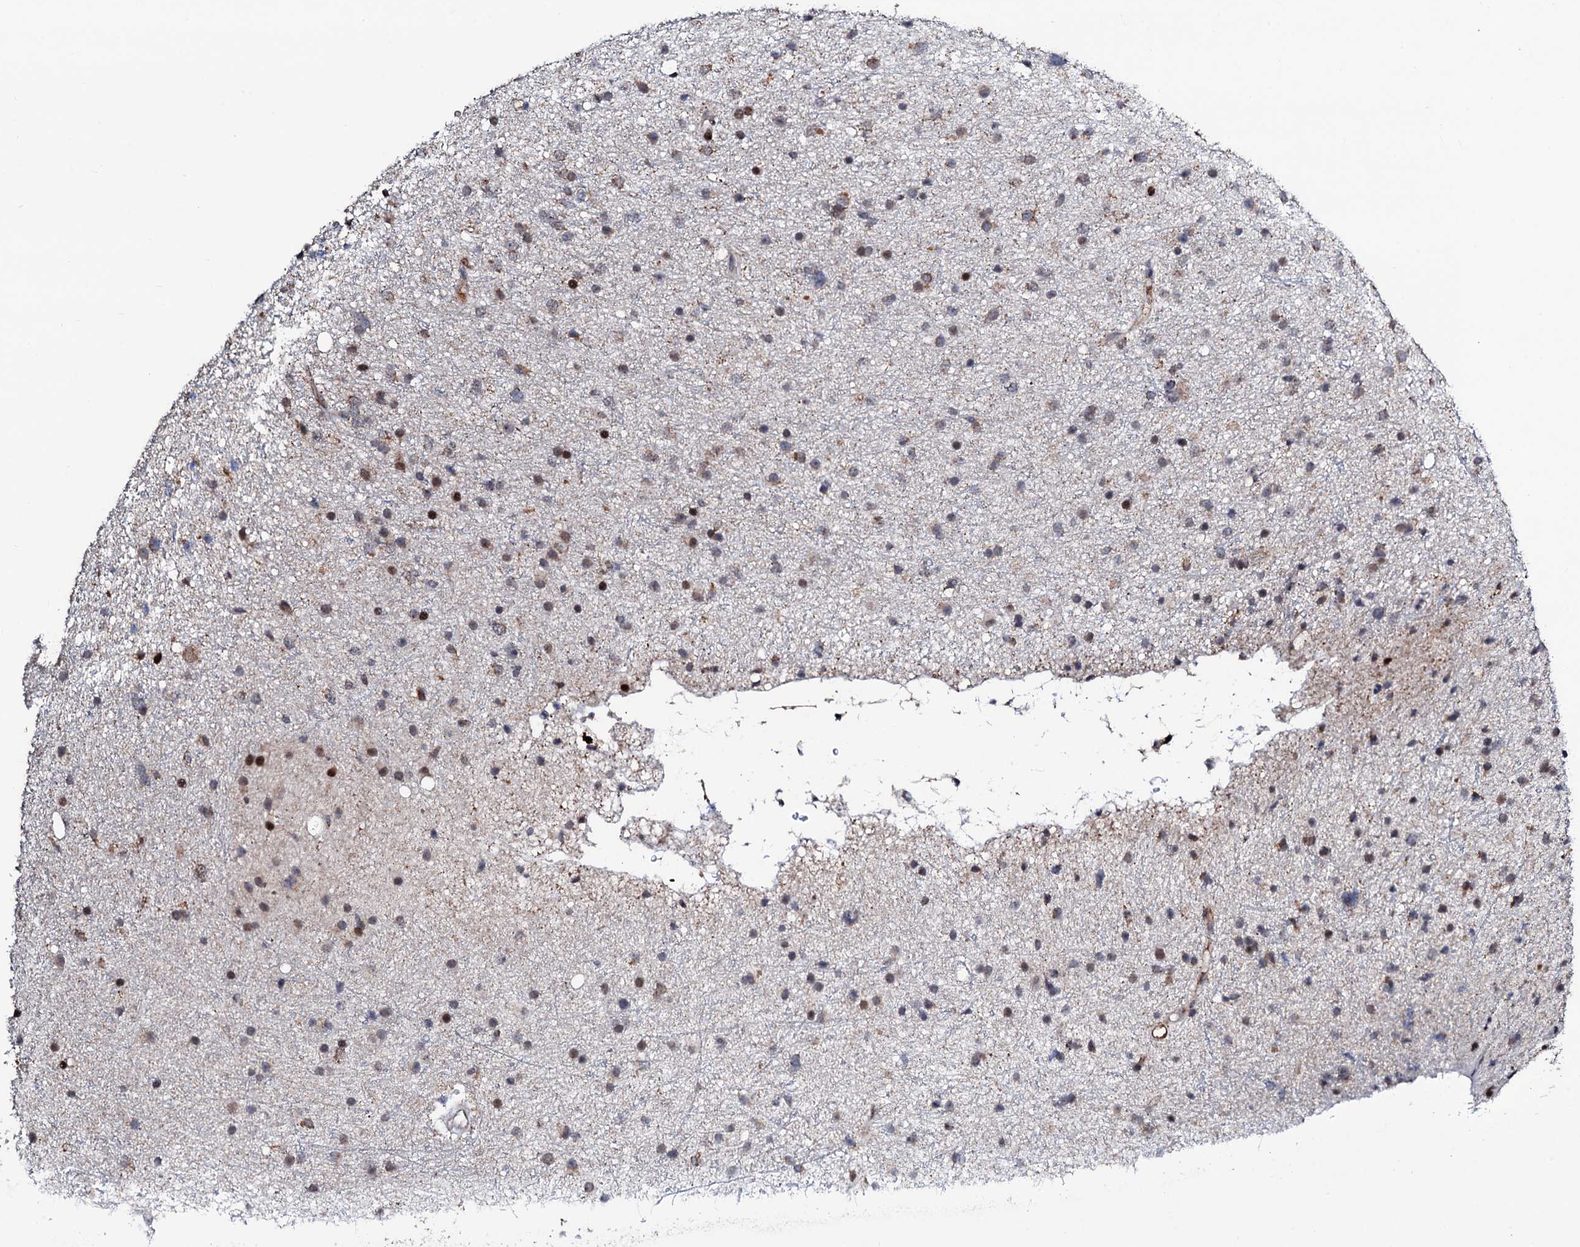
{"staining": {"intensity": "moderate", "quantity": "<25%", "location": "cytoplasmic/membranous,nuclear"}, "tissue": "glioma", "cell_type": "Tumor cells", "image_type": "cancer", "snomed": [{"axis": "morphology", "description": "Glioma, malignant, Low grade"}, {"axis": "topography", "description": "Cerebral cortex"}], "caption": "Tumor cells display moderate cytoplasmic/membranous and nuclear expression in approximately <25% of cells in low-grade glioma (malignant).", "gene": "KIF18A", "patient": {"sex": "female", "age": 39}}